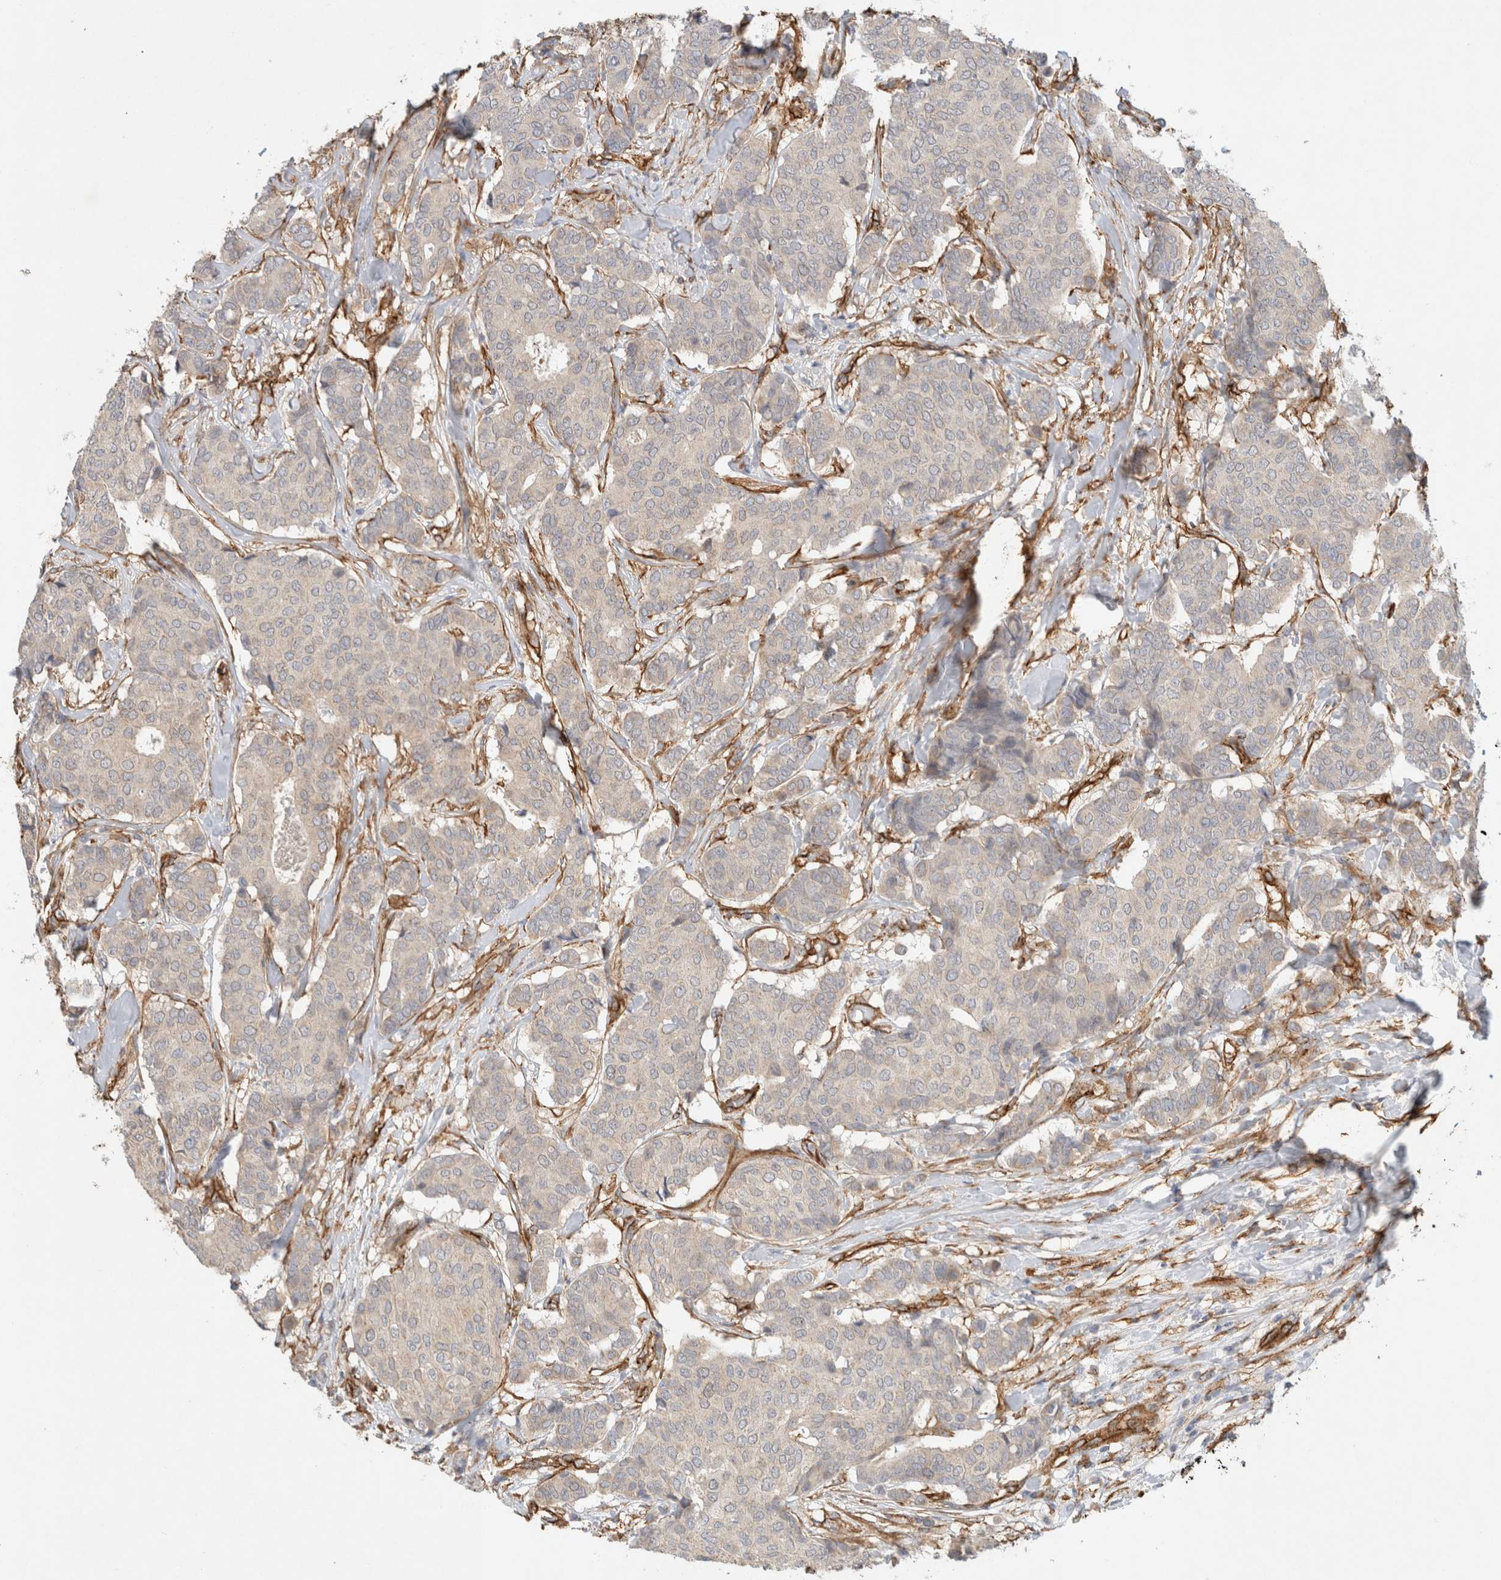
{"staining": {"intensity": "negative", "quantity": "none", "location": "none"}, "tissue": "breast cancer", "cell_type": "Tumor cells", "image_type": "cancer", "snomed": [{"axis": "morphology", "description": "Duct carcinoma"}, {"axis": "topography", "description": "Breast"}], "caption": "Tumor cells are negative for brown protein staining in breast intraductal carcinoma. (Brightfield microscopy of DAB immunohistochemistry at high magnification).", "gene": "JMJD4", "patient": {"sex": "female", "age": 75}}